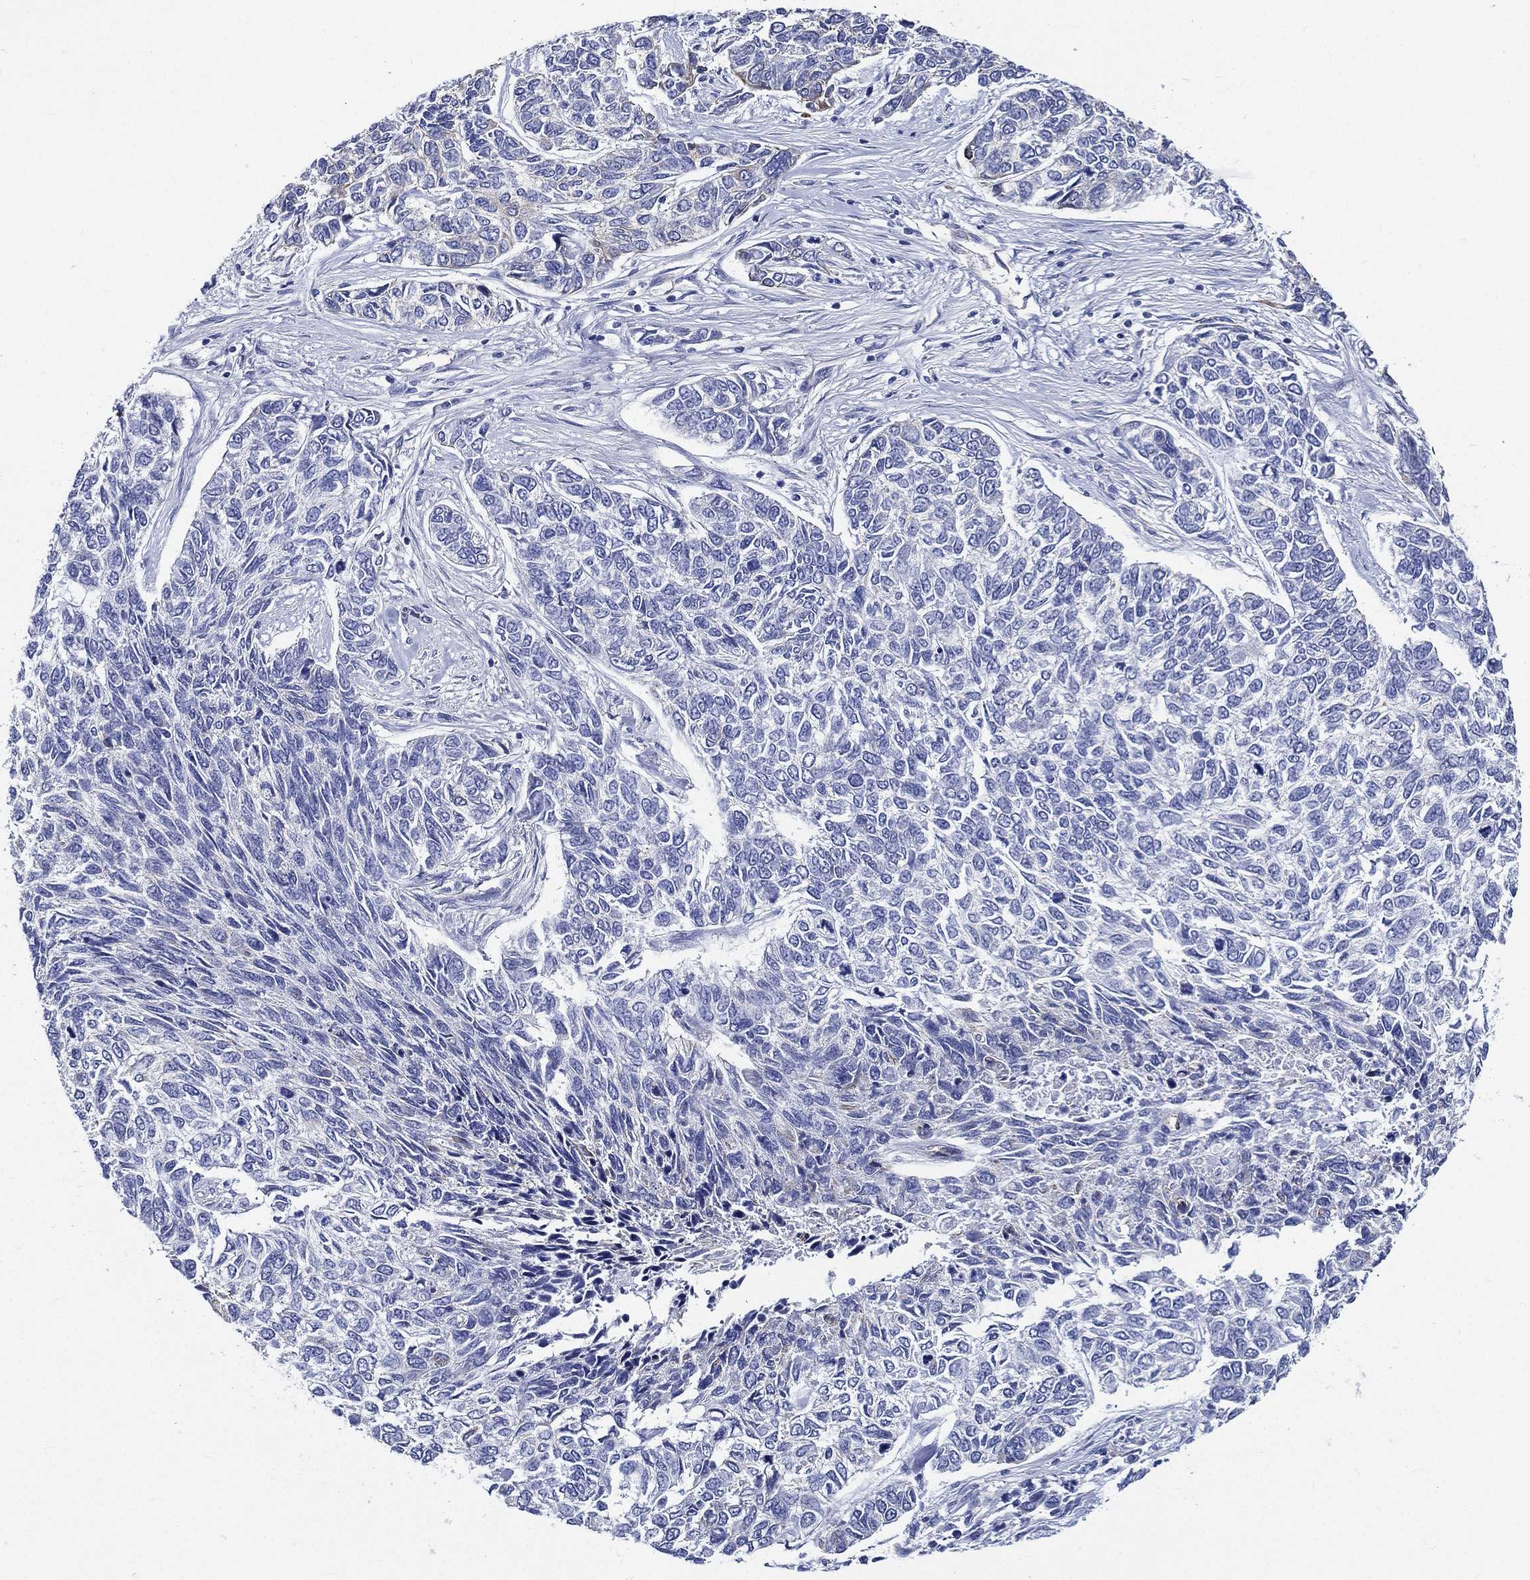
{"staining": {"intensity": "negative", "quantity": "none", "location": "none"}, "tissue": "skin cancer", "cell_type": "Tumor cells", "image_type": "cancer", "snomed": [{"axis": "morphology", "description": "Basal cell carcinoma"}, {"axis": "topography", "description": "Skin"}], "caption": "Immunohistochemistry photomicrograph of neoplastic tissue: basal cell carcinoma (skin) stained with DAB reveals no significant protein staining in tumor cells.", "gene": "NEDD9", "patient": {"sex": "female", "age": 65}}